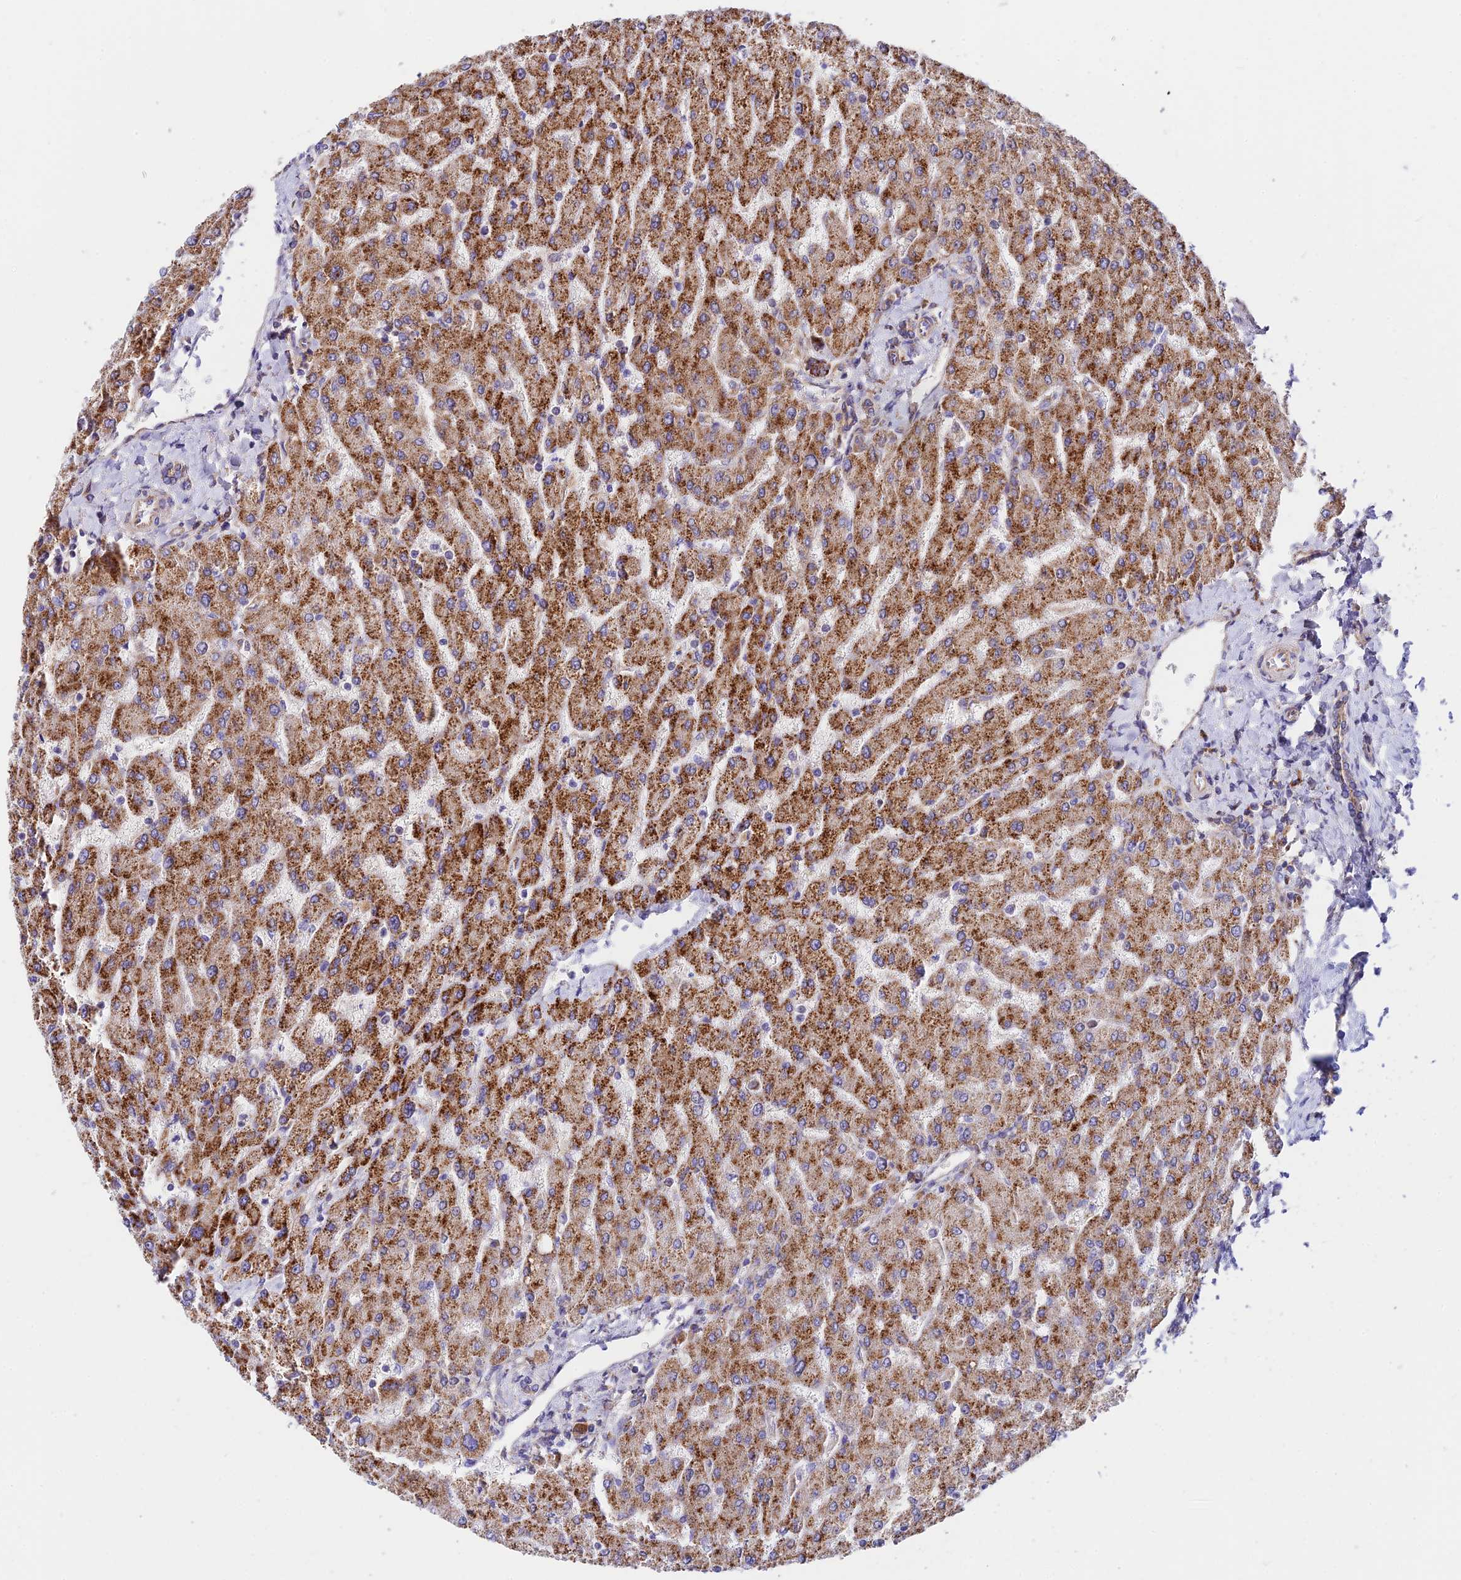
{"staining": {"intensity": "moderate", "quantity": ">75%", "location": "cytoplasmic/membranous"}, "tissue": "liver", "cell_type": "Cholangiocytes", "image_type": "normal", "snomed": [{"axis": "morphology", "description": "Normal tissue, NOS"}, {"axis": "topography", "description": "Liver"}], "caption": "This photomicrograph displays unremarkable liver stained with immunohistochemistry (IHC) to label a protein in brown. The cytoplasmic/membranous of cholangiocytes show moderate positivity for the protein. Nuclei are counter-stained blue.", "gene": "VPS13C", "patient": {"sex": "male", "age": 55}}